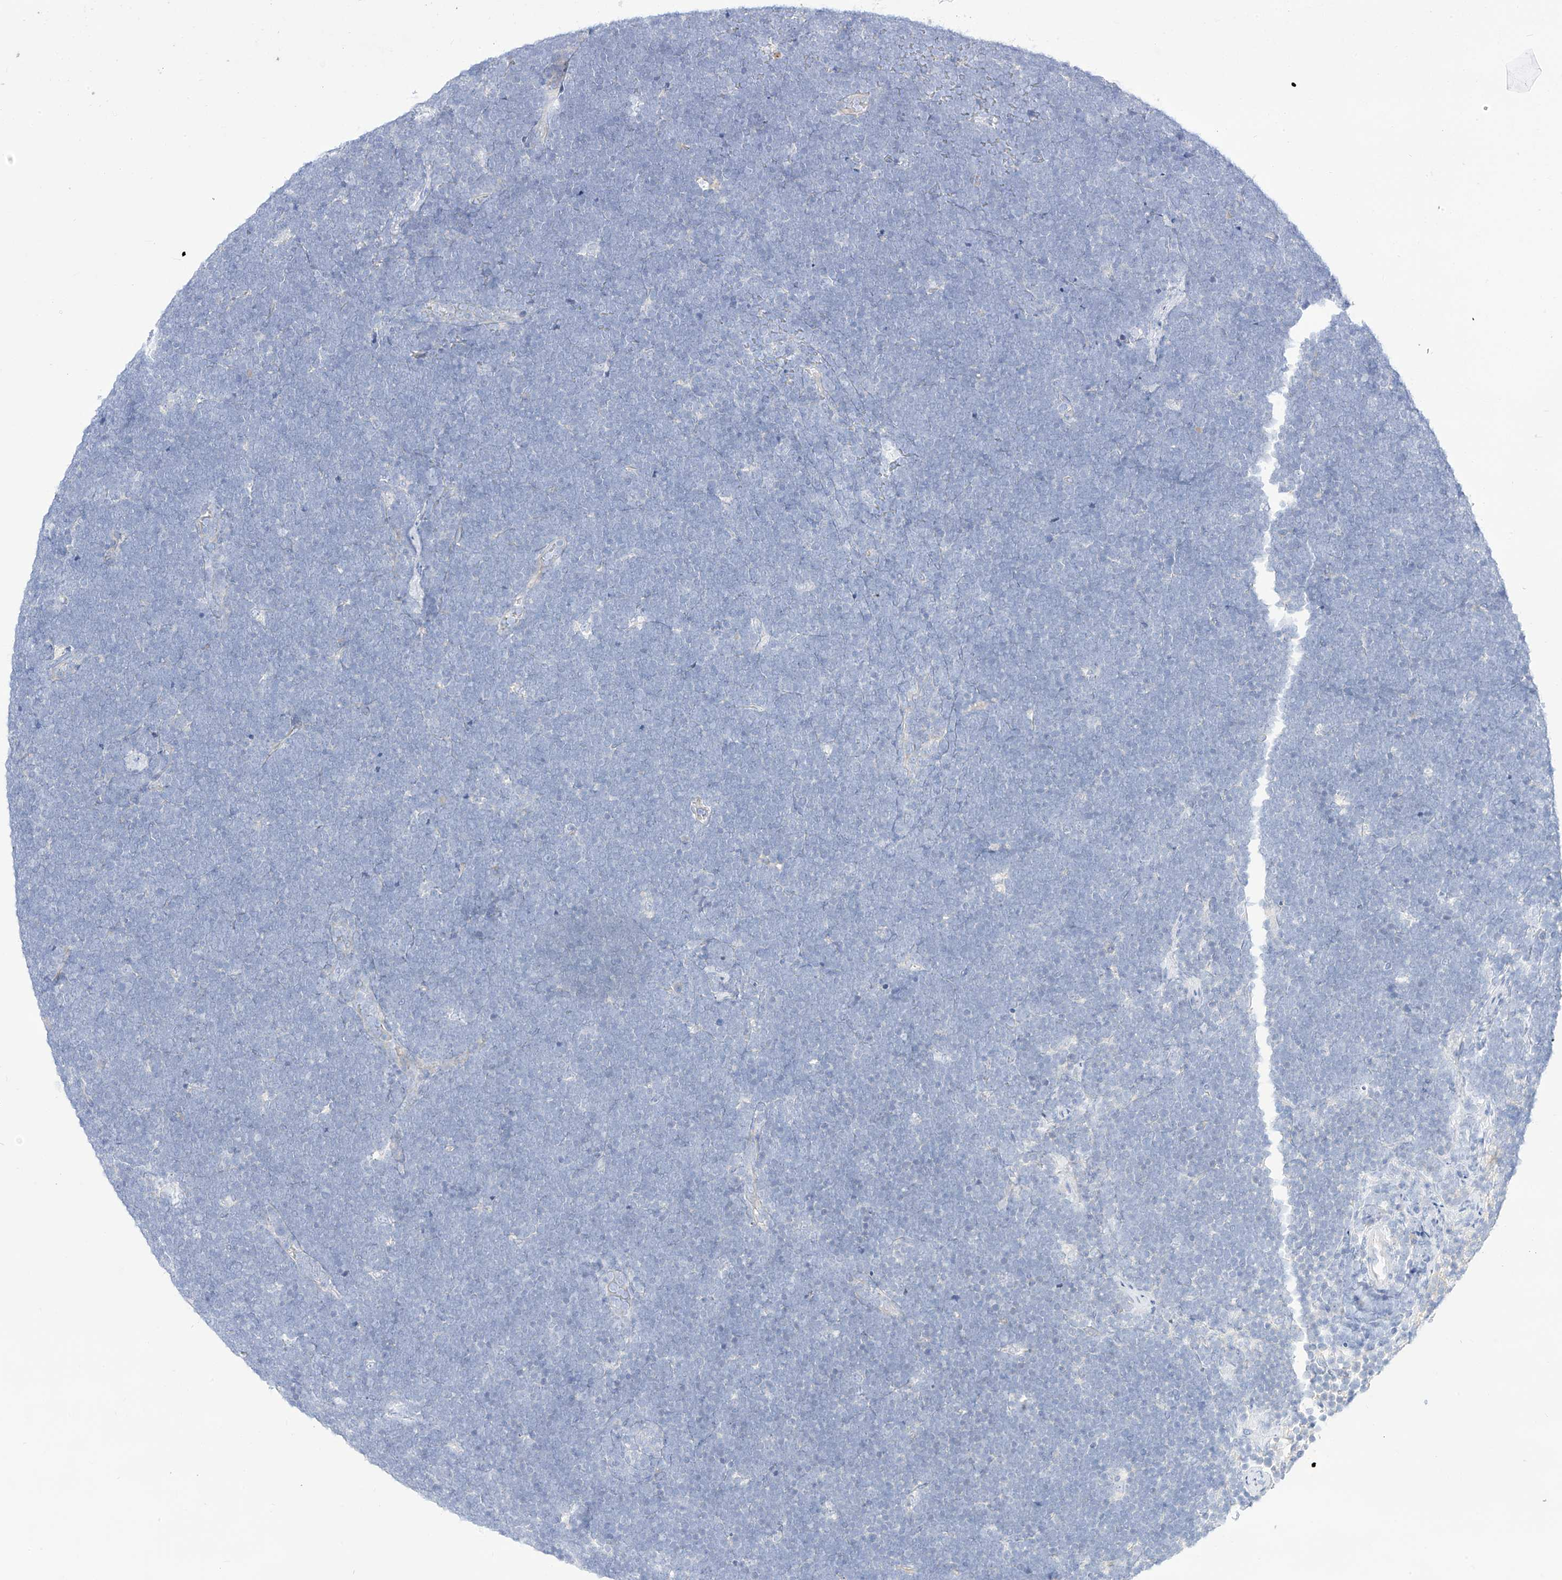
{"staining": {"intensity": "negative", "quantity": "none", "location": "none"}, "tissue": "lymphoma", "cell_type": "Tumor cells", "image_type": "cancer", "snomed": [{"axis": "morphology", "description": "Malignant lymphoma, non-Hodgkin's type, High grade"}, {"axis": "topography", "description": "Lymph node"}], "caption": "Human lymphoma stained for a protein using immunohistochemistry (IHC) exhibits no positivity in tumor cells.", "gene": "RASA2", "patient": {"sex": "male", "age": 13}}